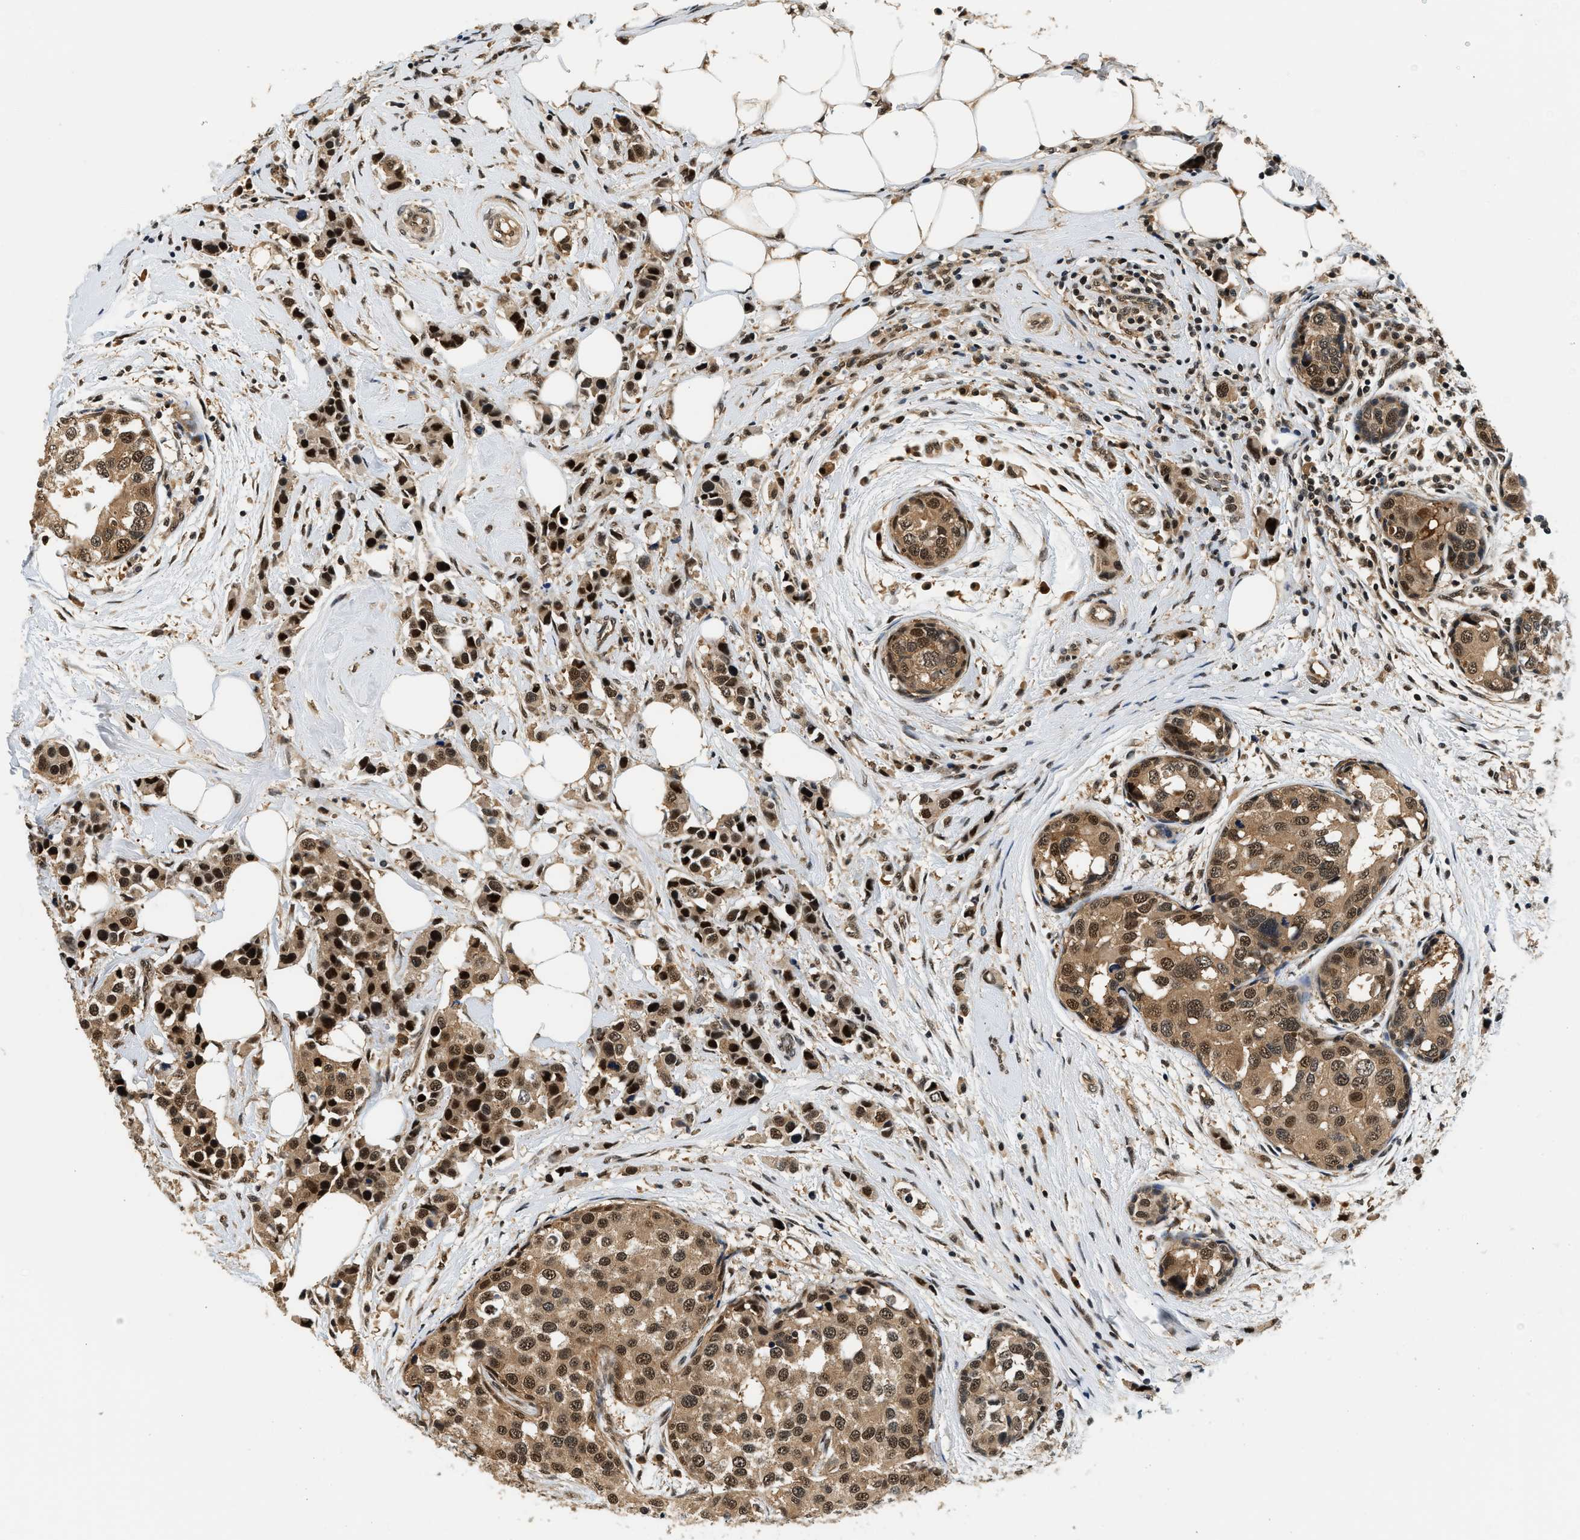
{"staining": {"intensity": "strong", "quantity": ">75%", "location": "cytoplasmic/membranous,nuclear"}, "tissue": "breast cancer", "cell_type": "Tumor cells", "image_type": "cancer", "snomed": [{"axis": "morphology", "description": "Normal tissue, NOS"}, {"axis": "morphology", "description": "Duct carcinoma"}, {"axis": "topography", "description": "Breast"}], "caption": "The image demonstrates immunohistochemical staining of breast cancer. There is strong cytoplasmic/membranous and nuclear positivity is appreciated in about >75% of tumor cells.", "gene": "PSMD3", "patient": {"sex": "female", "age": 50}}